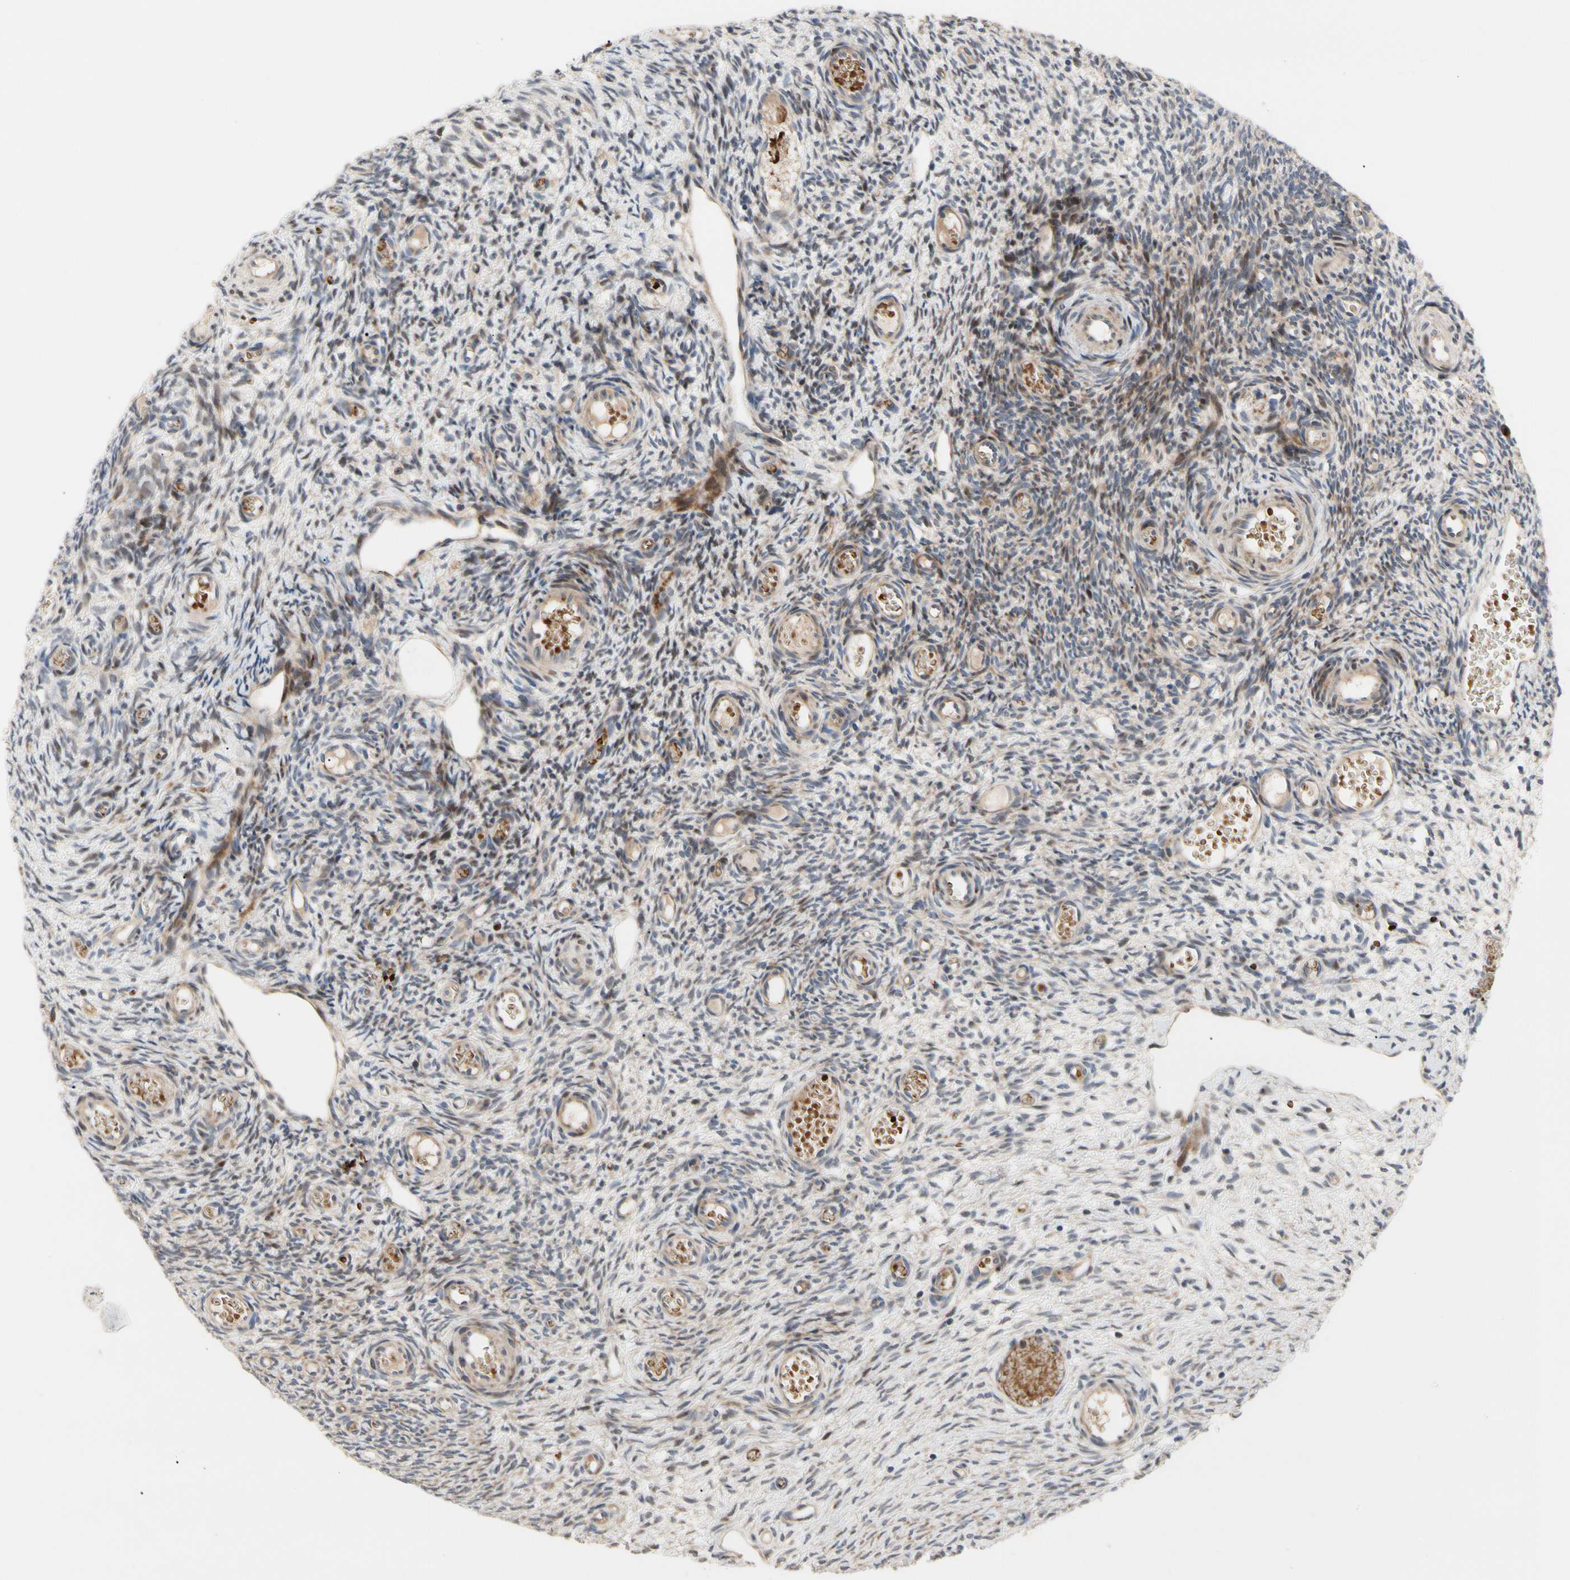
{"staining": {"intensity": "weak", "quantity": "25%-75%", "location": "cytoplasmic/membranous,nuclear"}, "tissue": "ovary", "cell_type": "Ovarian stroma cells", "image_type": "normal", "snomed": [{"axis": "morphology", "description": "Normal tissue, NOS"}, {"axis": "topography", "description": "Ovary"}], "caption": "Protein staining shows weak cytoplasmic/membranous,nuclear positivity in approximately 25%-75% of ovarian stroma cells in normal ovary.", "gene": "HMGCR", "patient": {"sex": "female", "age": 35}}